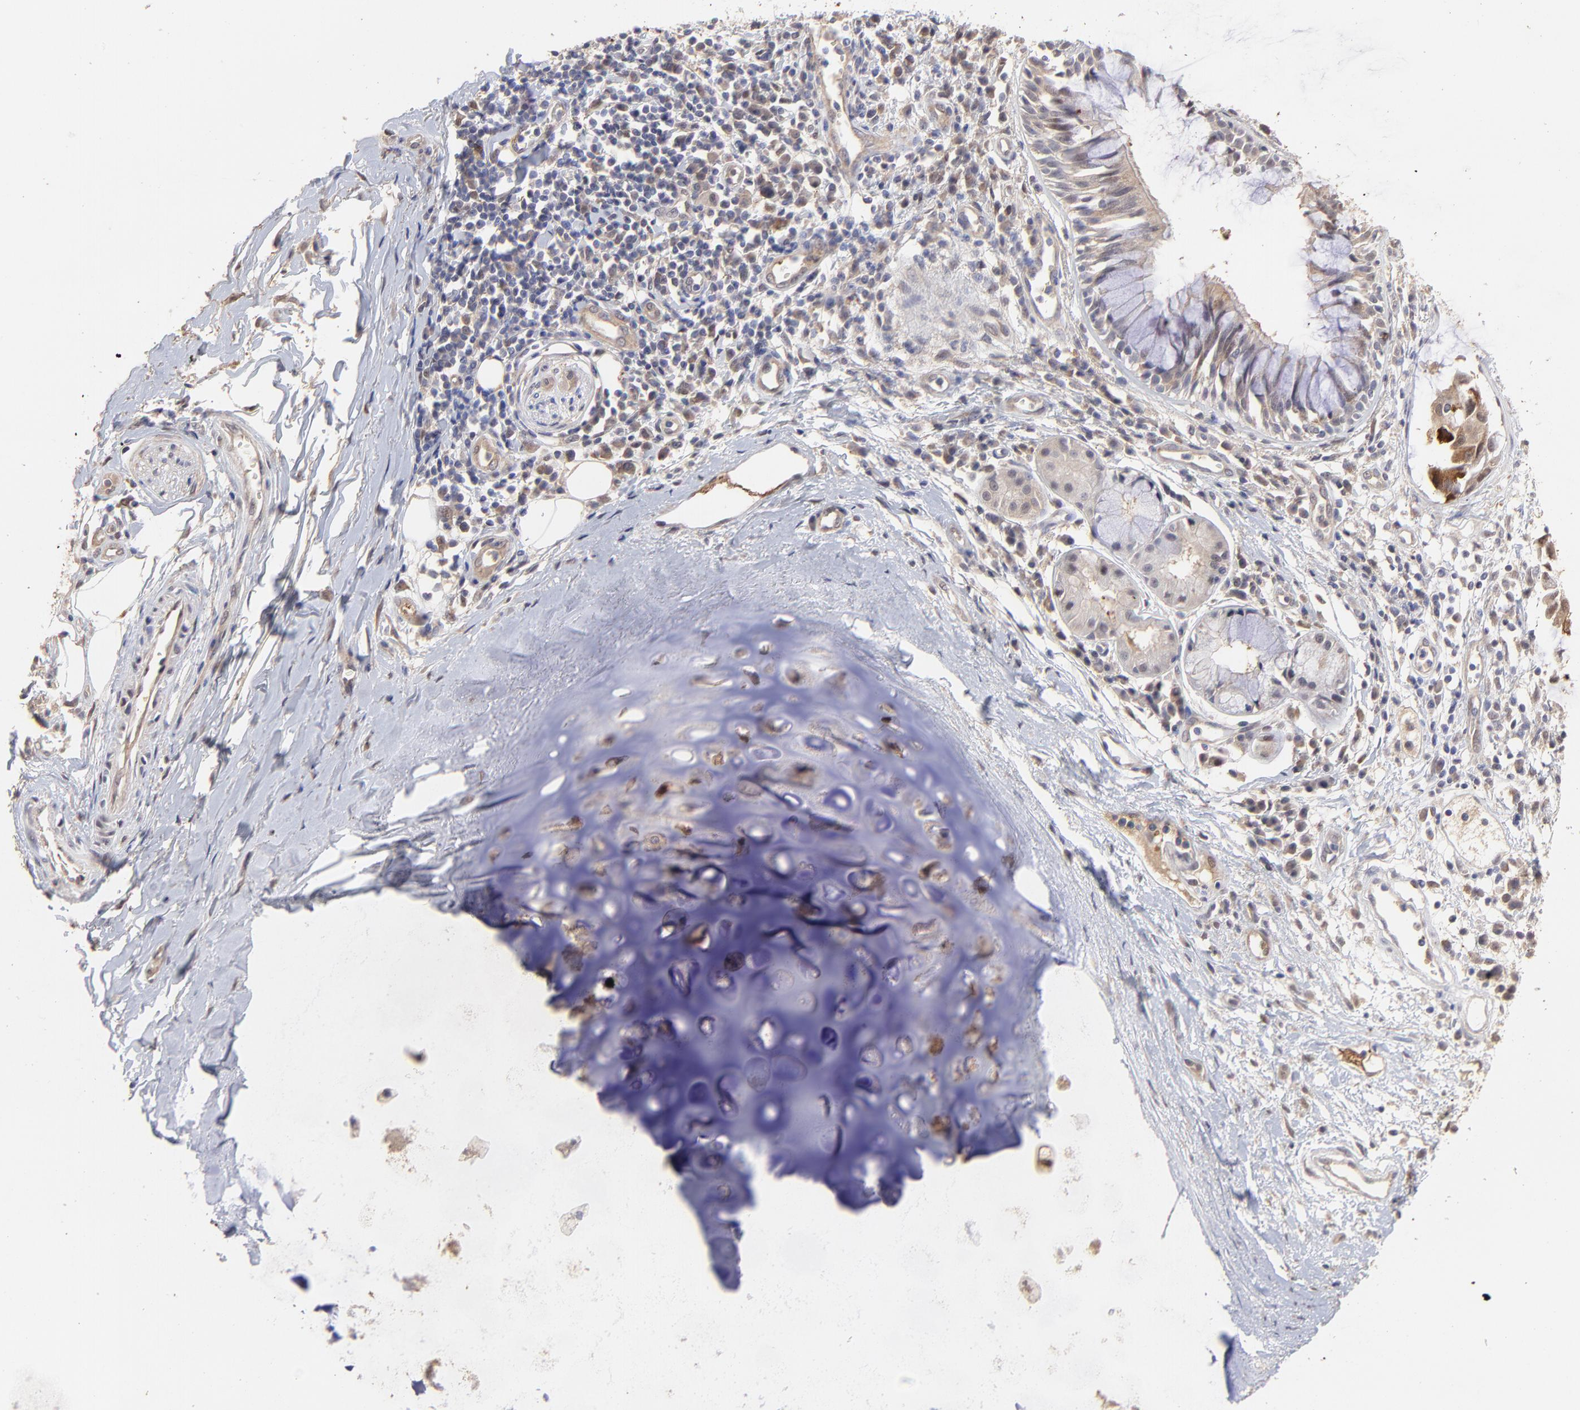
{"staining": {"intensity": "moderate", "quantity": ">75%", "location": "cytoplasmic/membranous"}, "tissue": "adipose tissue", "cell_type": "Adipocytes", "image_type": "normal", "snomed": [{"axis": "morphology", "description": "Normal tissue, NOS"}, {"axis": "morphology", "description": "Adenocarcinoma, NOS"}, {"axis": "topography", "description": "Cartilage tissue"}, {"axis": "topography", "description": "Bronchus"}, {"axis": "topography", "description": "Lung"}], "caption": "A medium amount of moderate cytoplasmic/membranous positivity is seen in approximately >75% of adipocytes in benign adipose tissue. (brown staining indicates protein expression, while blue staining denotes nuclei).", "gene": "PSMD14", "patient": {"sex": "female", "age": 67}}